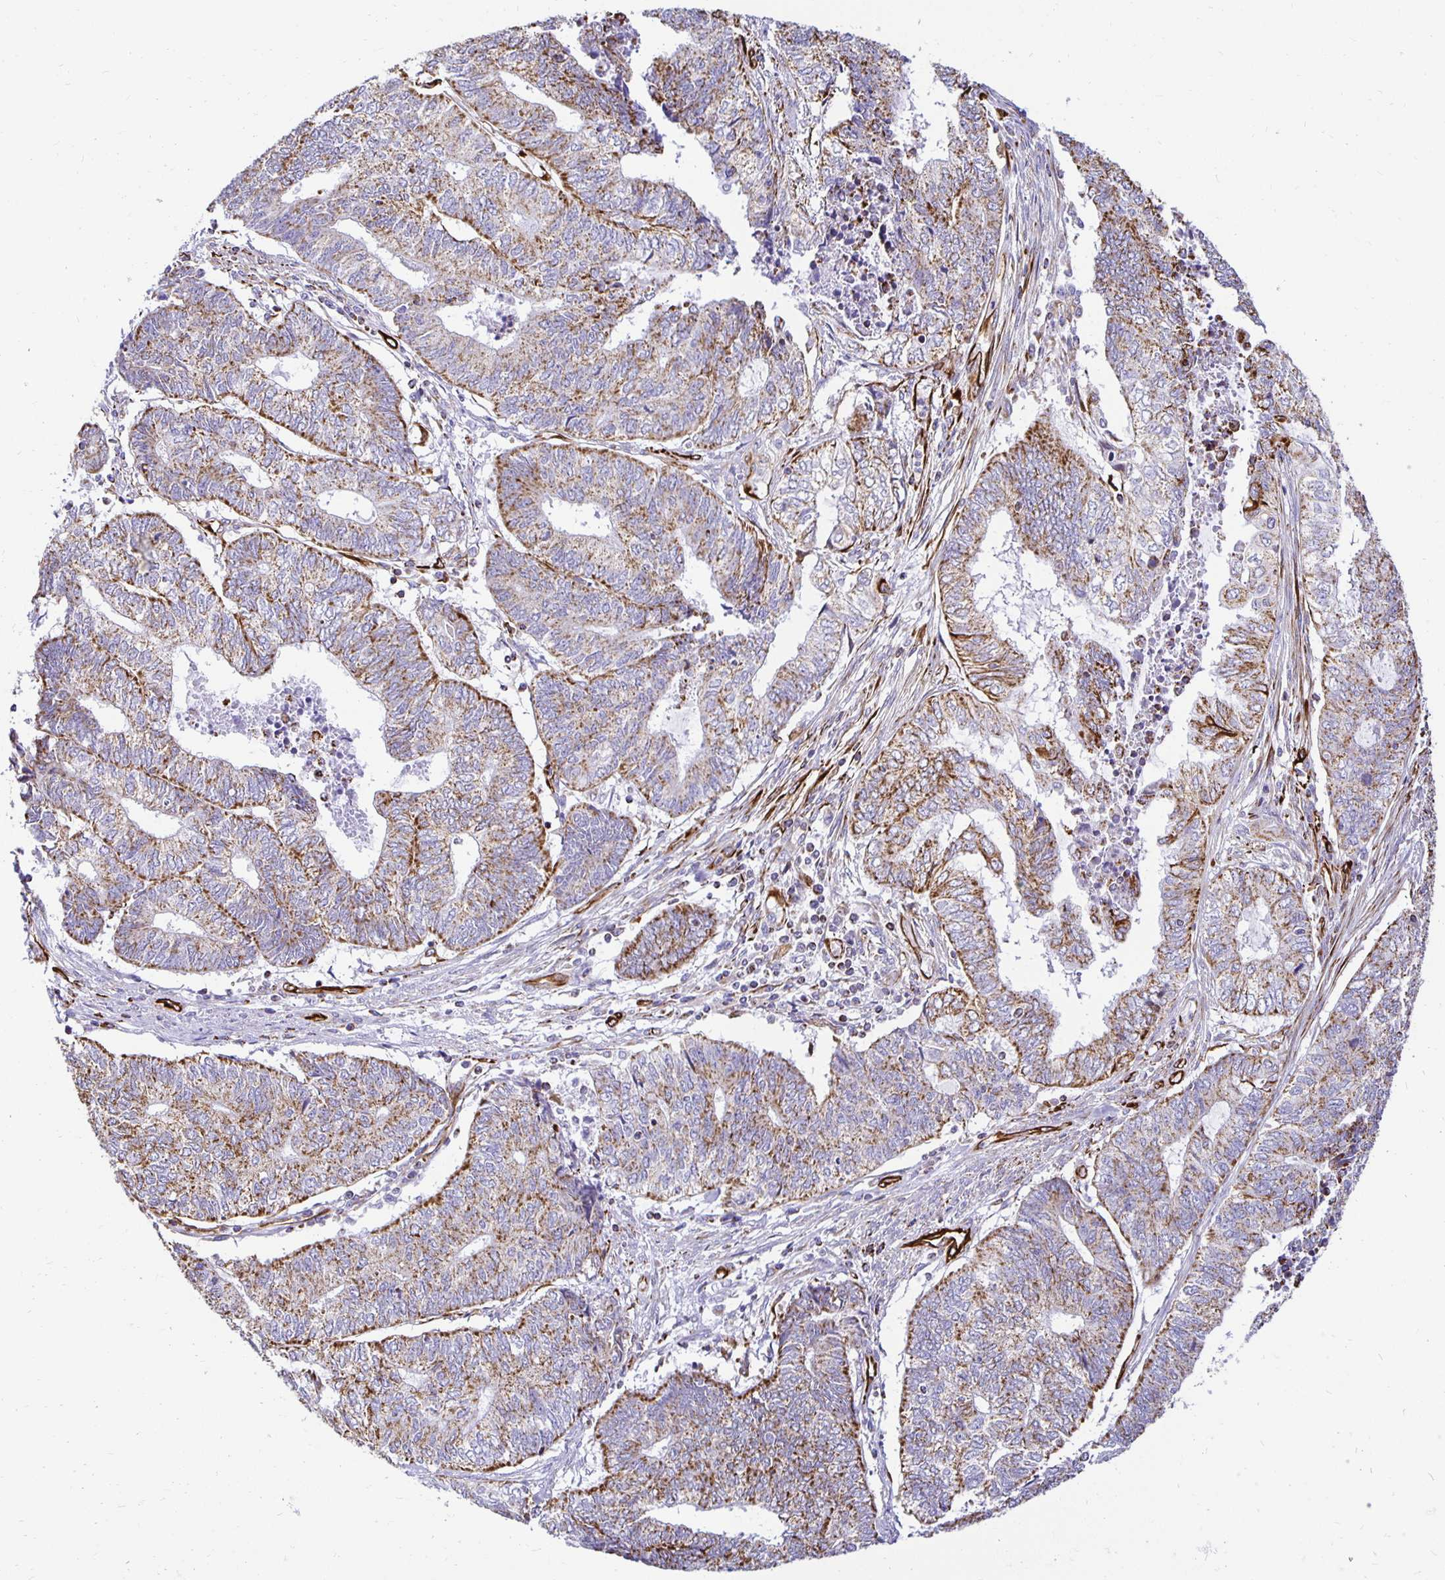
{"staining": {"intensity": "moderate", "quantity": ">75%", "location": "cytoplasmic/membranous"}, "tissue": "endometrial cancer", "cell_type": "Tumor cells", "image_type": "cancer", "snomed": [{"axis": "morphology", "description": "Adenocarcinoma, NOS"}, {"axis": "topography", "description": "Uterus"}, {"axis": "topography", "description": "Endometrium"}], "caption": "Adenocarcinoma (endometrial) stained with DAB IHC shows medium levels of moderate cytoplasmic/membranous staining in approximately >75% of tumor cells.", "gene": "PLAAT2", "patient": {"sex": "female", "age": 70}}